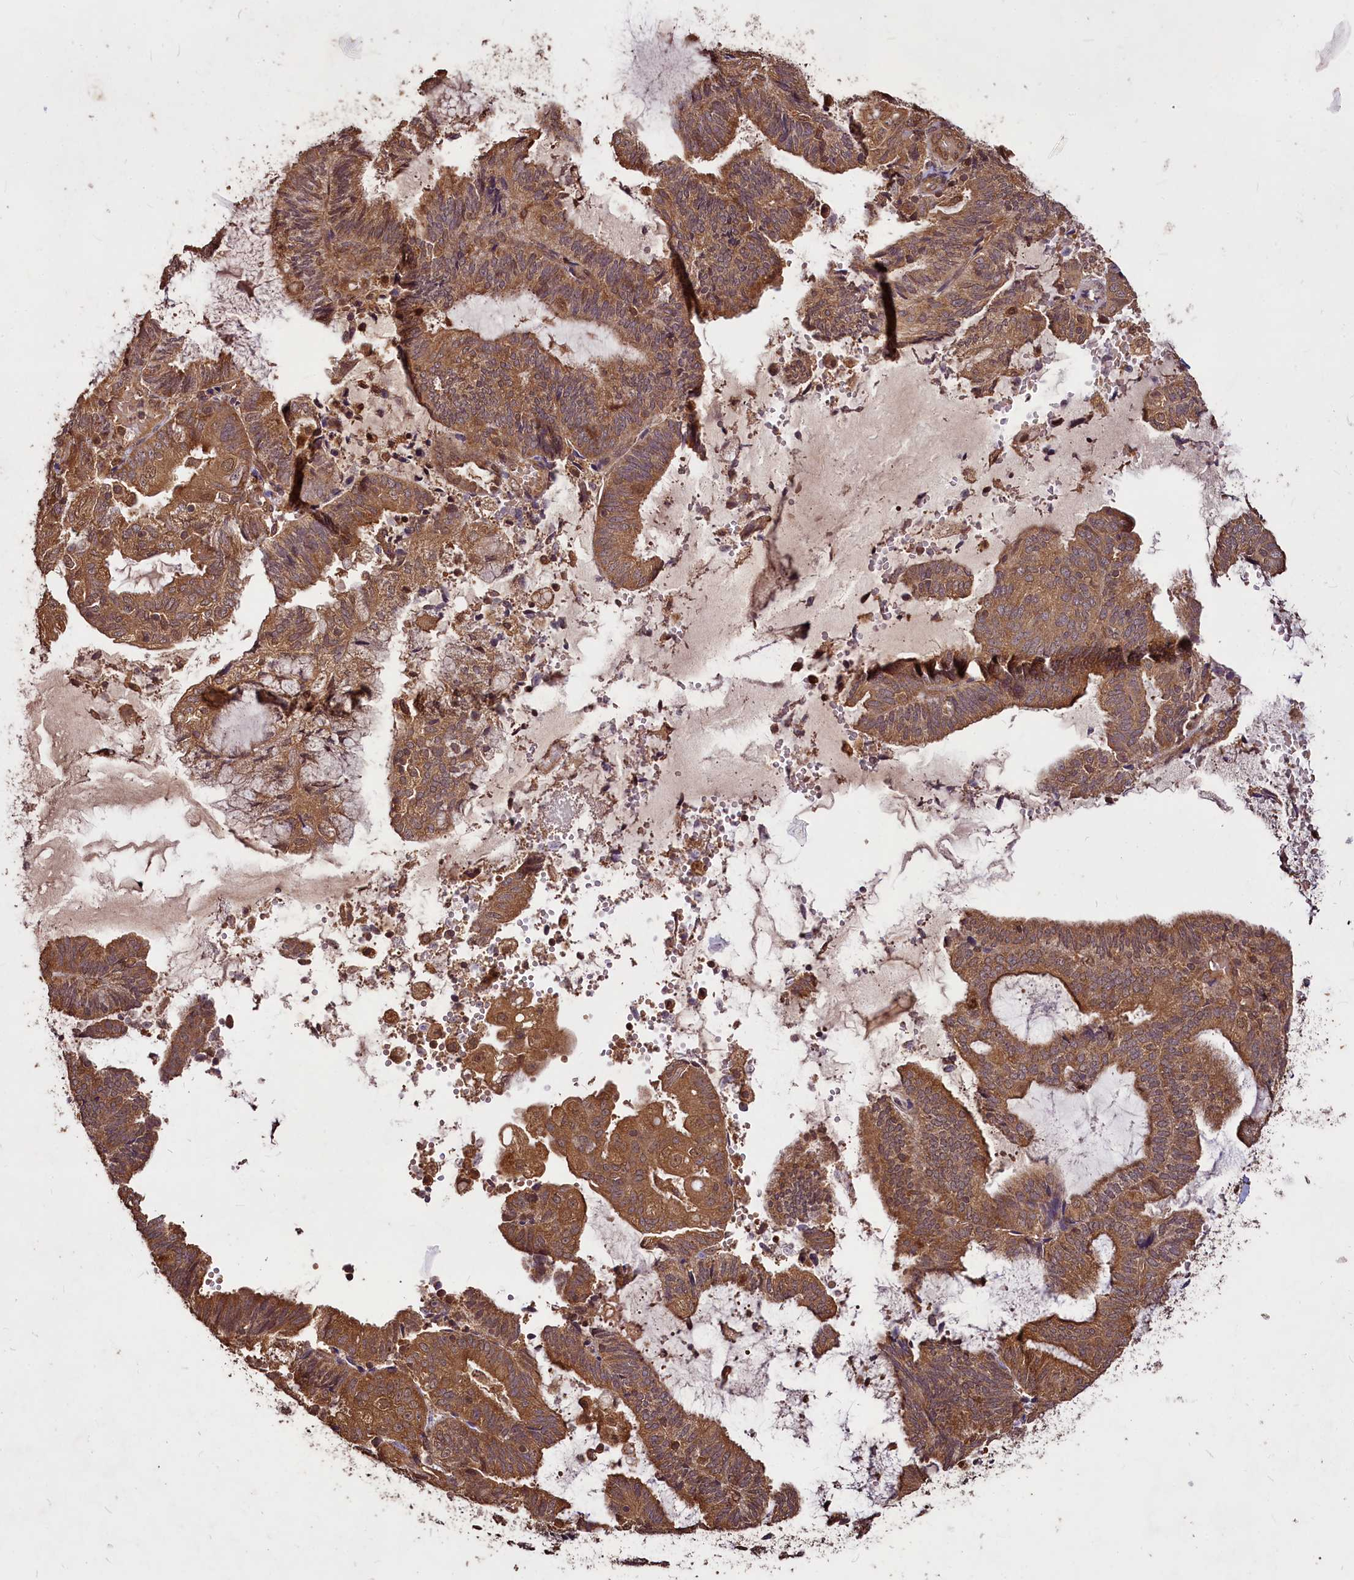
{"staining": {"intensity": "moderate", "quantity": ">75%", "location": "cytoplasmic/membranous"}, "tissue": "endometrial cancer", "cell_type": "Tumor cells", "image_type": "cancer", "snomed": [{"axis": "morphology", "description": "Adenocarcinoma, NOS"}, {"axis": "topography", "description": "Endometrium"}], "caption": "Tumor cells demonstrate medium levels of moderate cytoplasmic/membranous expression in about >75% of cells in human endometrial cancer.", "gene": "VPS51", "patient": {"sex": "female", "age": 81}}